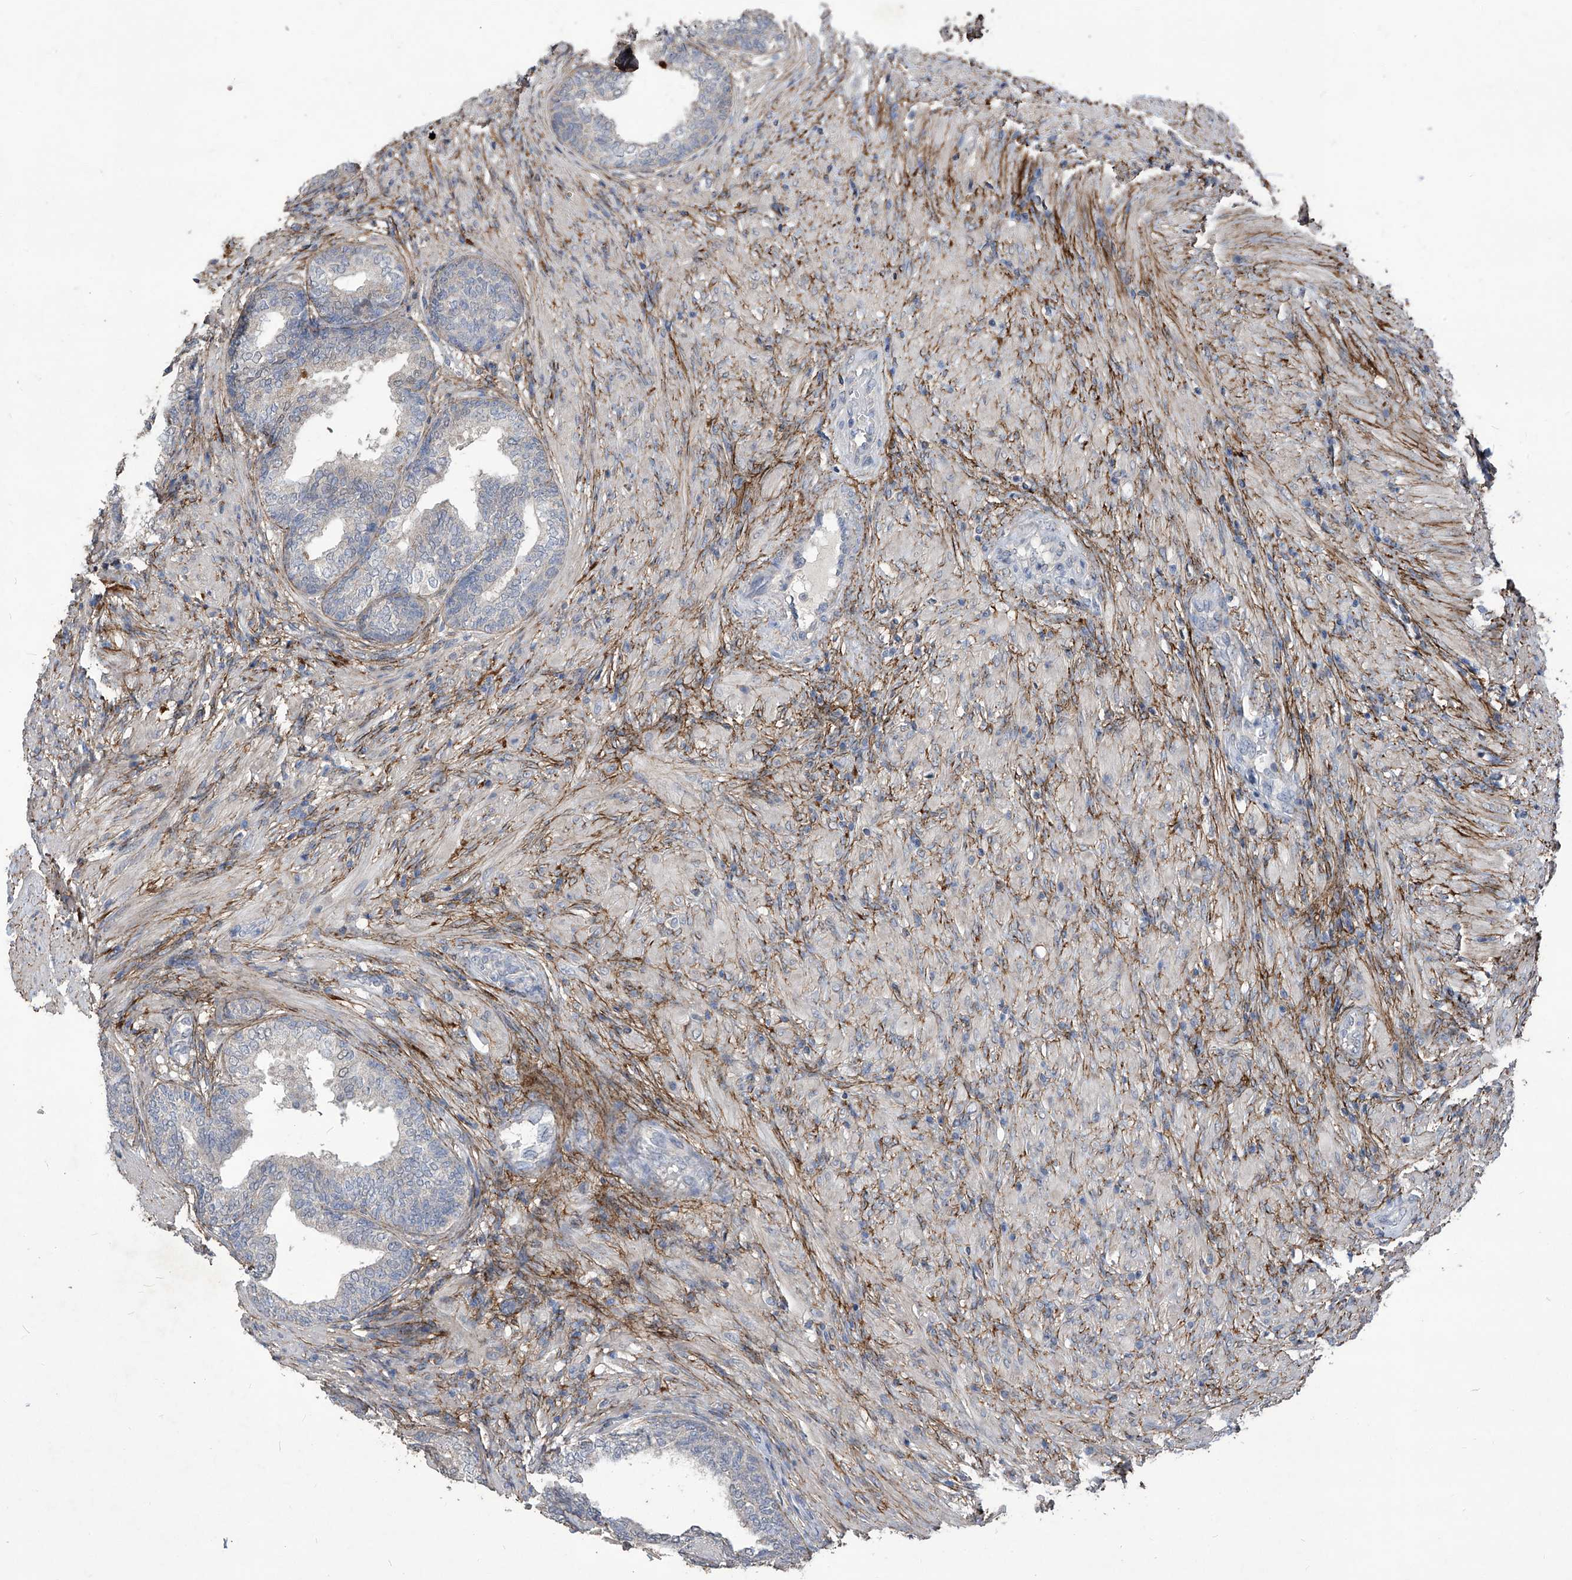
{"staining": {"intensity": "negative", "quantity": "none", "location": "none"}, "tissue": "prostate", "cell_type": "Glandular cells", "image_type": "normal", "snomed": [{"axis": "morphology", "description": "Normal tissue, NOS"}, {"axis": "topography", "description": "Prostate"}], "caption": "The histopathology image displays no staining of glandular cells in unremarkable prostate. (DAB (3,3'-diaminobenzidine) immunohistochemistry visualized using brightfield microscopy, high magnification).", "gene": "TXNIP", "patient": {"sex": "male", "age": 76}}